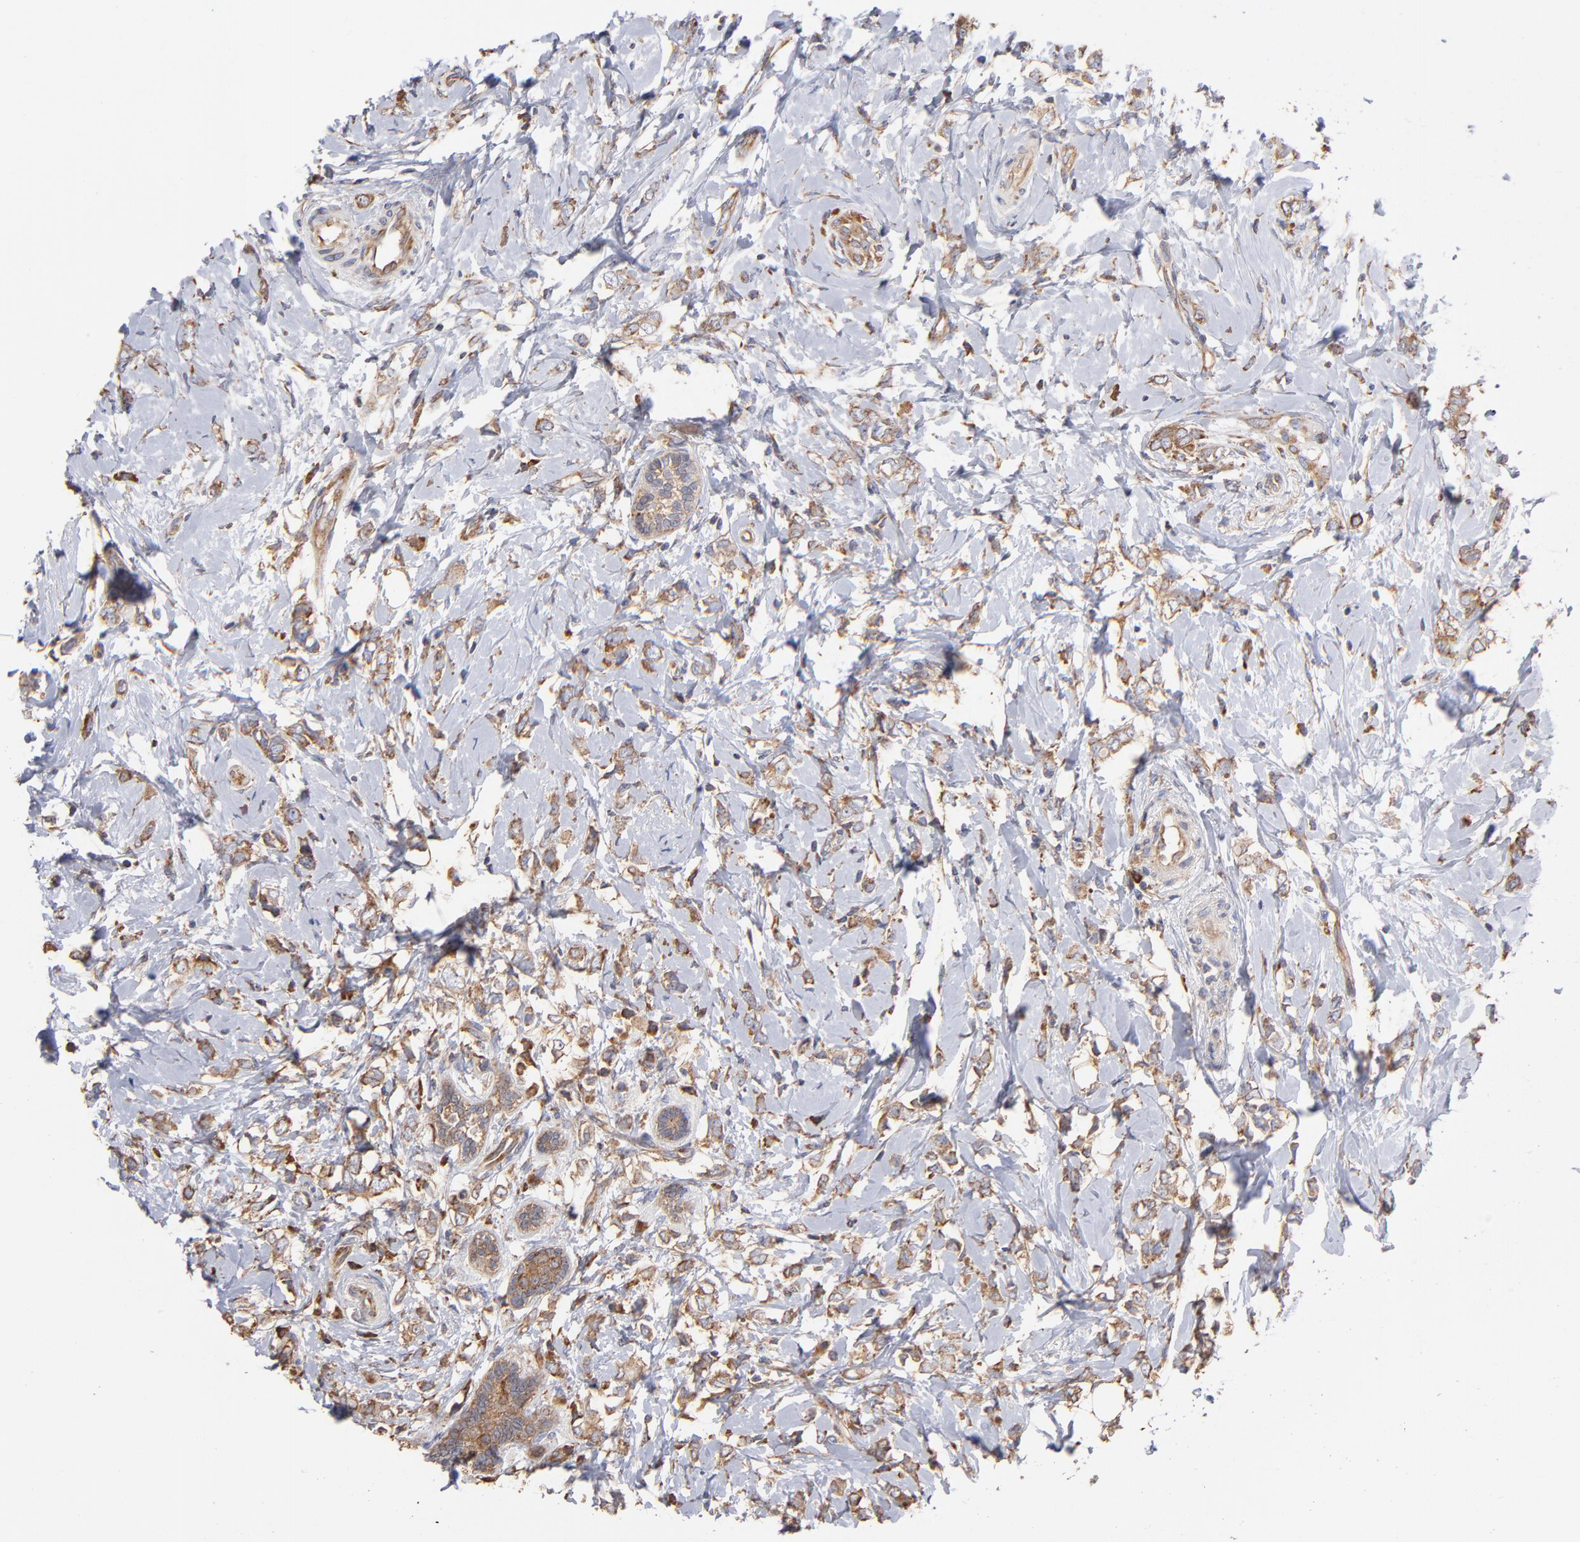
{"staining": {"intensity": "weak", "quantity": ">75%", "location": "cytoplasmic/membranous"}, "tissue": "breast cancer", "cell_type": "Tumor cells", "image_type": "cancer", "snomed": [{"axis": "morphology", "description": "Normal tissue, NOS"}, {"axis": "morphology", "description": "Lobular carcinoma"}, {"axis": "topography", "description": "Breast"}], "caption": "Tumor cells demonstrate low levels of weak cytoplasmic/membranous expression in approximately >75% of cells in human lobular carcinoma (breast).", "gene": "RPL9", "patient": {"sex": "female", "age": 47}}